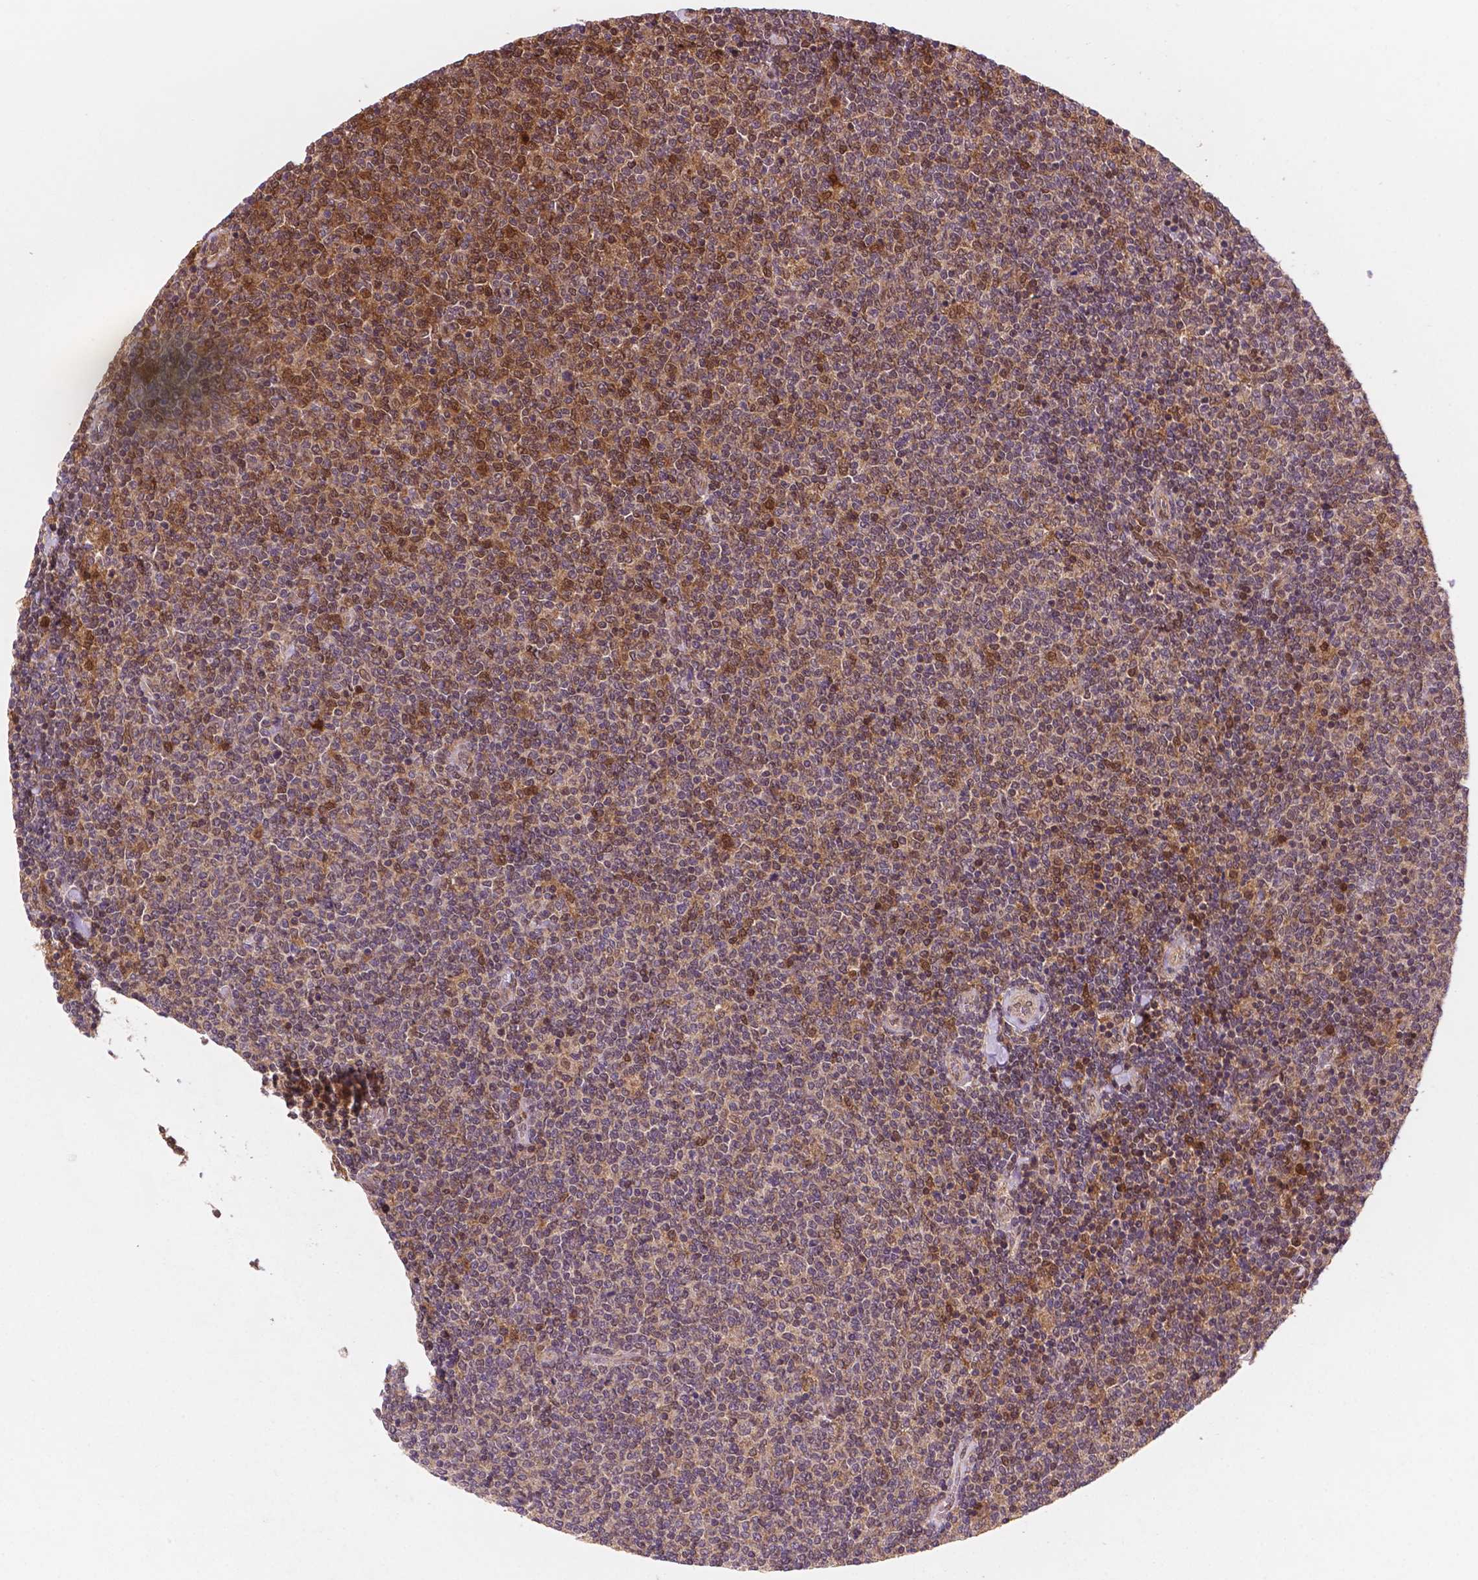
{"staining": {"intensity": "moderate", "quantity": "25%-75%", "location": "cytoplasmic/membranous,nuclear"}, "tissue": "lymphoma", "cell_type": "Tumor cells", "image_type": "cancer", "snomed": [{"axis": "morphology", "description": "Malignant lymphoma, non-Hodgkin's type, Low grade"}, {"axis": "topography", "description": "Lymph node"}], "caption": "Immunohistochemistry histopathology image of neoplastic tissue: lymphoma stained using immunohistochemistry (IHC) demonstrates medium levels of moderate protein expression localized specifically in the cytoplasmic/membranous and nuclear of tumor cells, appearing as a cytoplasmic/membranous and nuclear brown color.", "gene": "UBE2L6", "patient": {"sex": "male", "age": 52}}